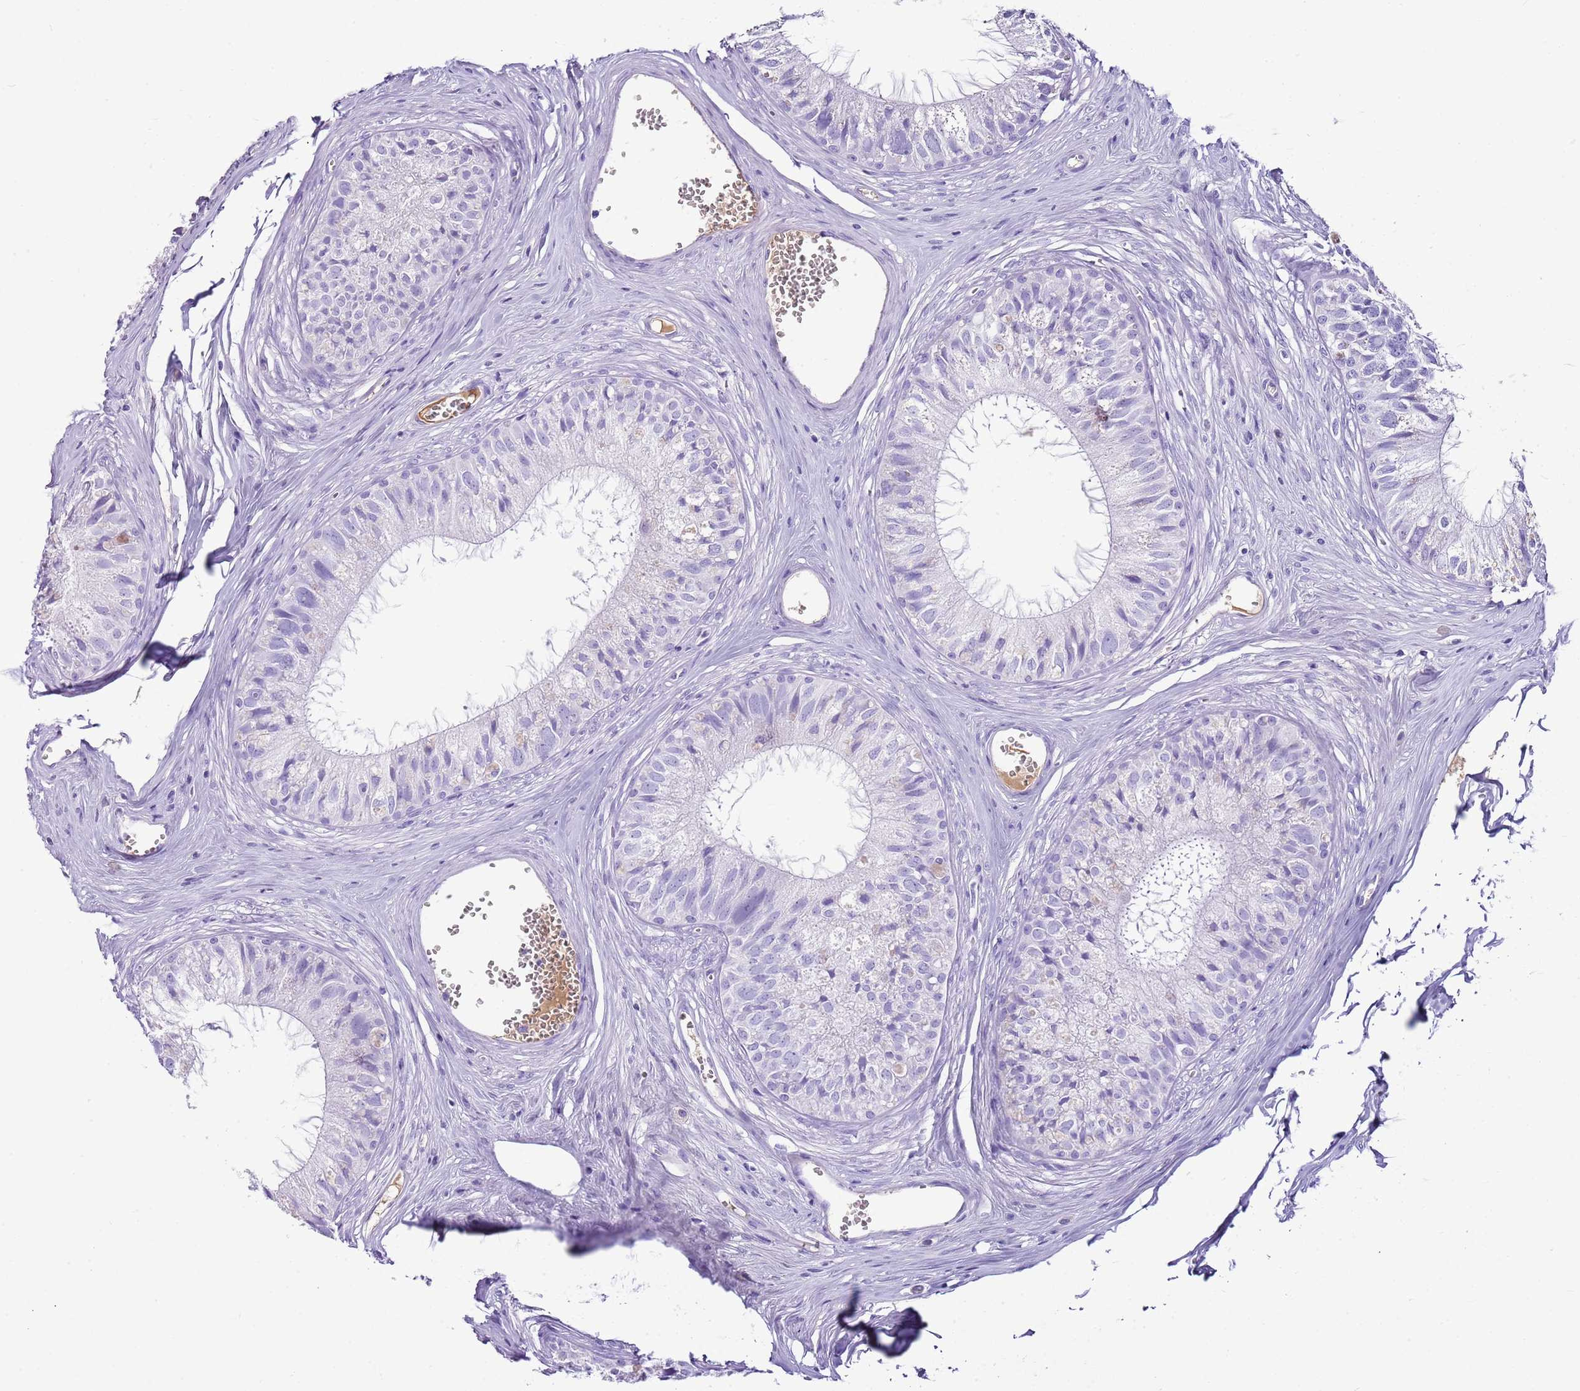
{"staining": {"intensity": "negative", "quantity": "none", "location": "none"}, "tissue": "epididymis", "cell_type": "Glandular cells", "image_type": "normal", "snomed": [{"axis": "morphology", "description": "Normal tissue, NOS"}, {"axis": "topography", "description": "Epididymis"}], "caption": "Immunohistochemistry image of normal epididymis stained for a protein (brown), which demonstrates no expression in glandular cells. The staining was performed using DAB to visualize the protein expression in brown, while the nuclei were stained in blue with hematoxylin (Magnification: 20x).", "gene": "IGKV3", "patient": {"sex": "male", "age": 36}}